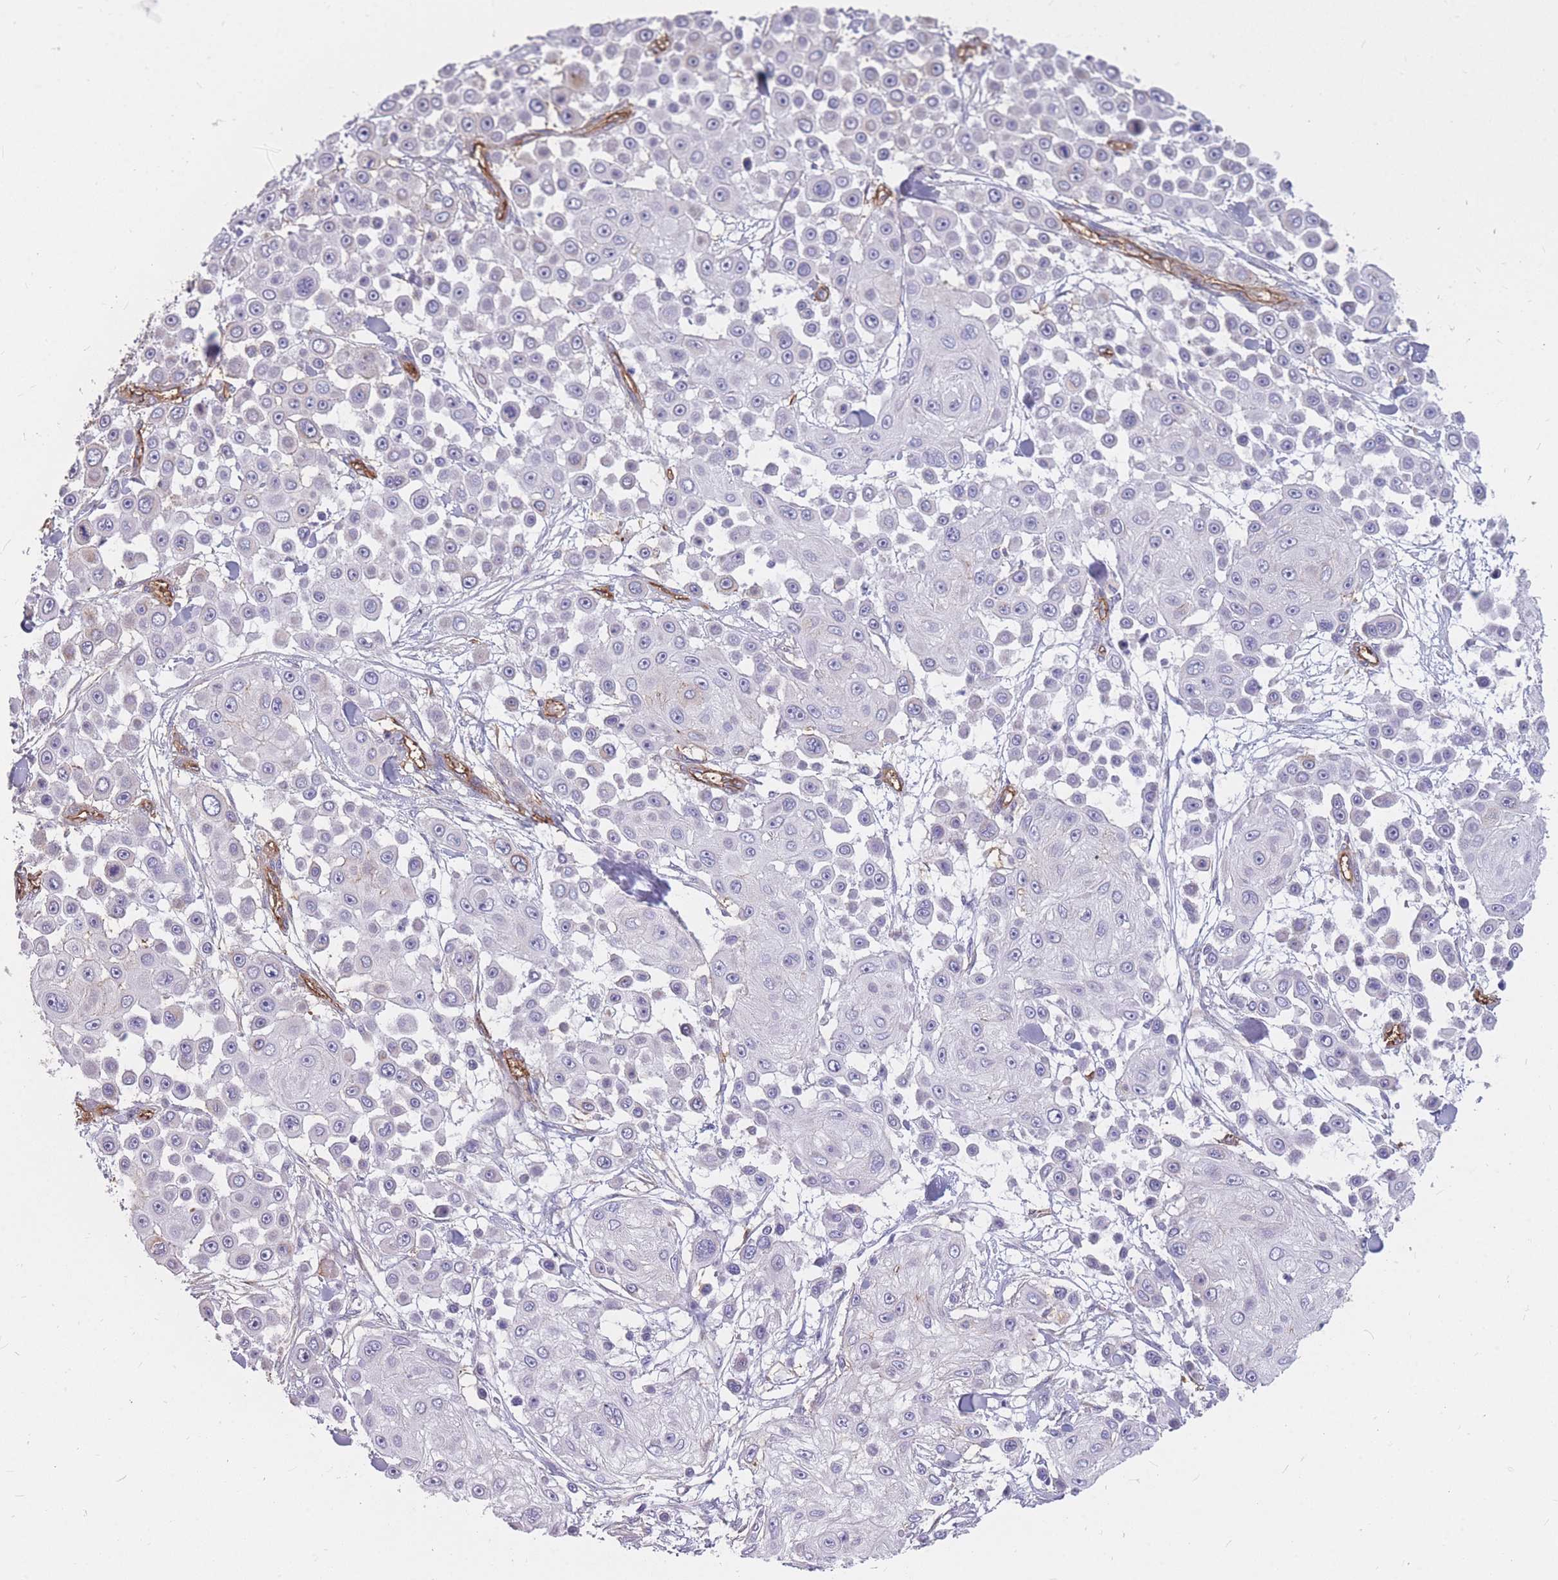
{"staining": {"intensity": "negative", "quantity": "none", "location": "none"}, "tissue": "skin cancer", "cell_type": "Tumor cells", "image_type": "cancer", "snomed": [{"axis": "morphology", "description": "Squamous cell carcinoma, NOS"}, {"axis": "topography", "description": "Skin"}], "caption": "There is no significant expression in tumor cells of skin squamous cell carcinoma.", "gene": "GNA11", "patient": {"sex": "male", "age": 67}}